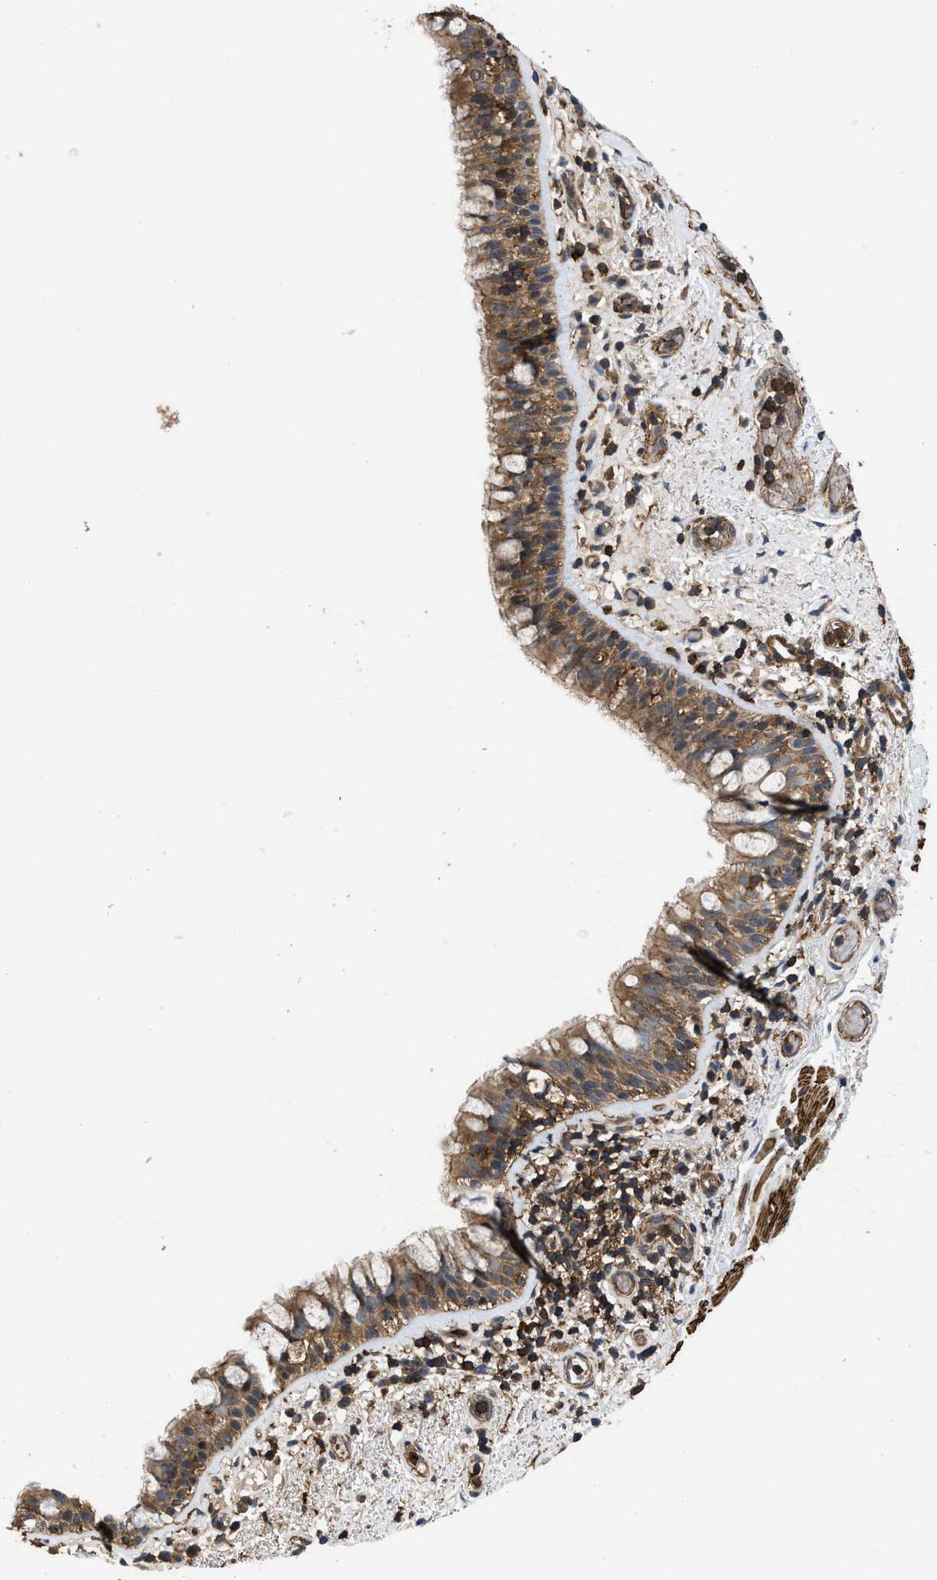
{"staining": {"intensity": "moderate", "quantity": "25%-75%", "location": "cytoplasmic/membranous"}, "tissue": "bronchus", "cell_type": "Respiratory epithelial cells", "image_type": "normal", "snomed": [{"axis": "morphology", "description": "Normal tissue, NOS"}, {"axis": "morphology", "description": "Inflammation, NOS"}, {"axis": "topography", "description": "Cartilage tissue"}, {"axis": "topography", "description": "Bronchus"}], "caption": "This histopathology image exhibits immunohistochemistry staining of normal human bronchus, with medium moderate cytoplasmic/membranous positivity in approximately 25%-75% of respiratory epithelial cells.", "gene": "LINGO2", "patient": {"sex": "male", "age": 77}}